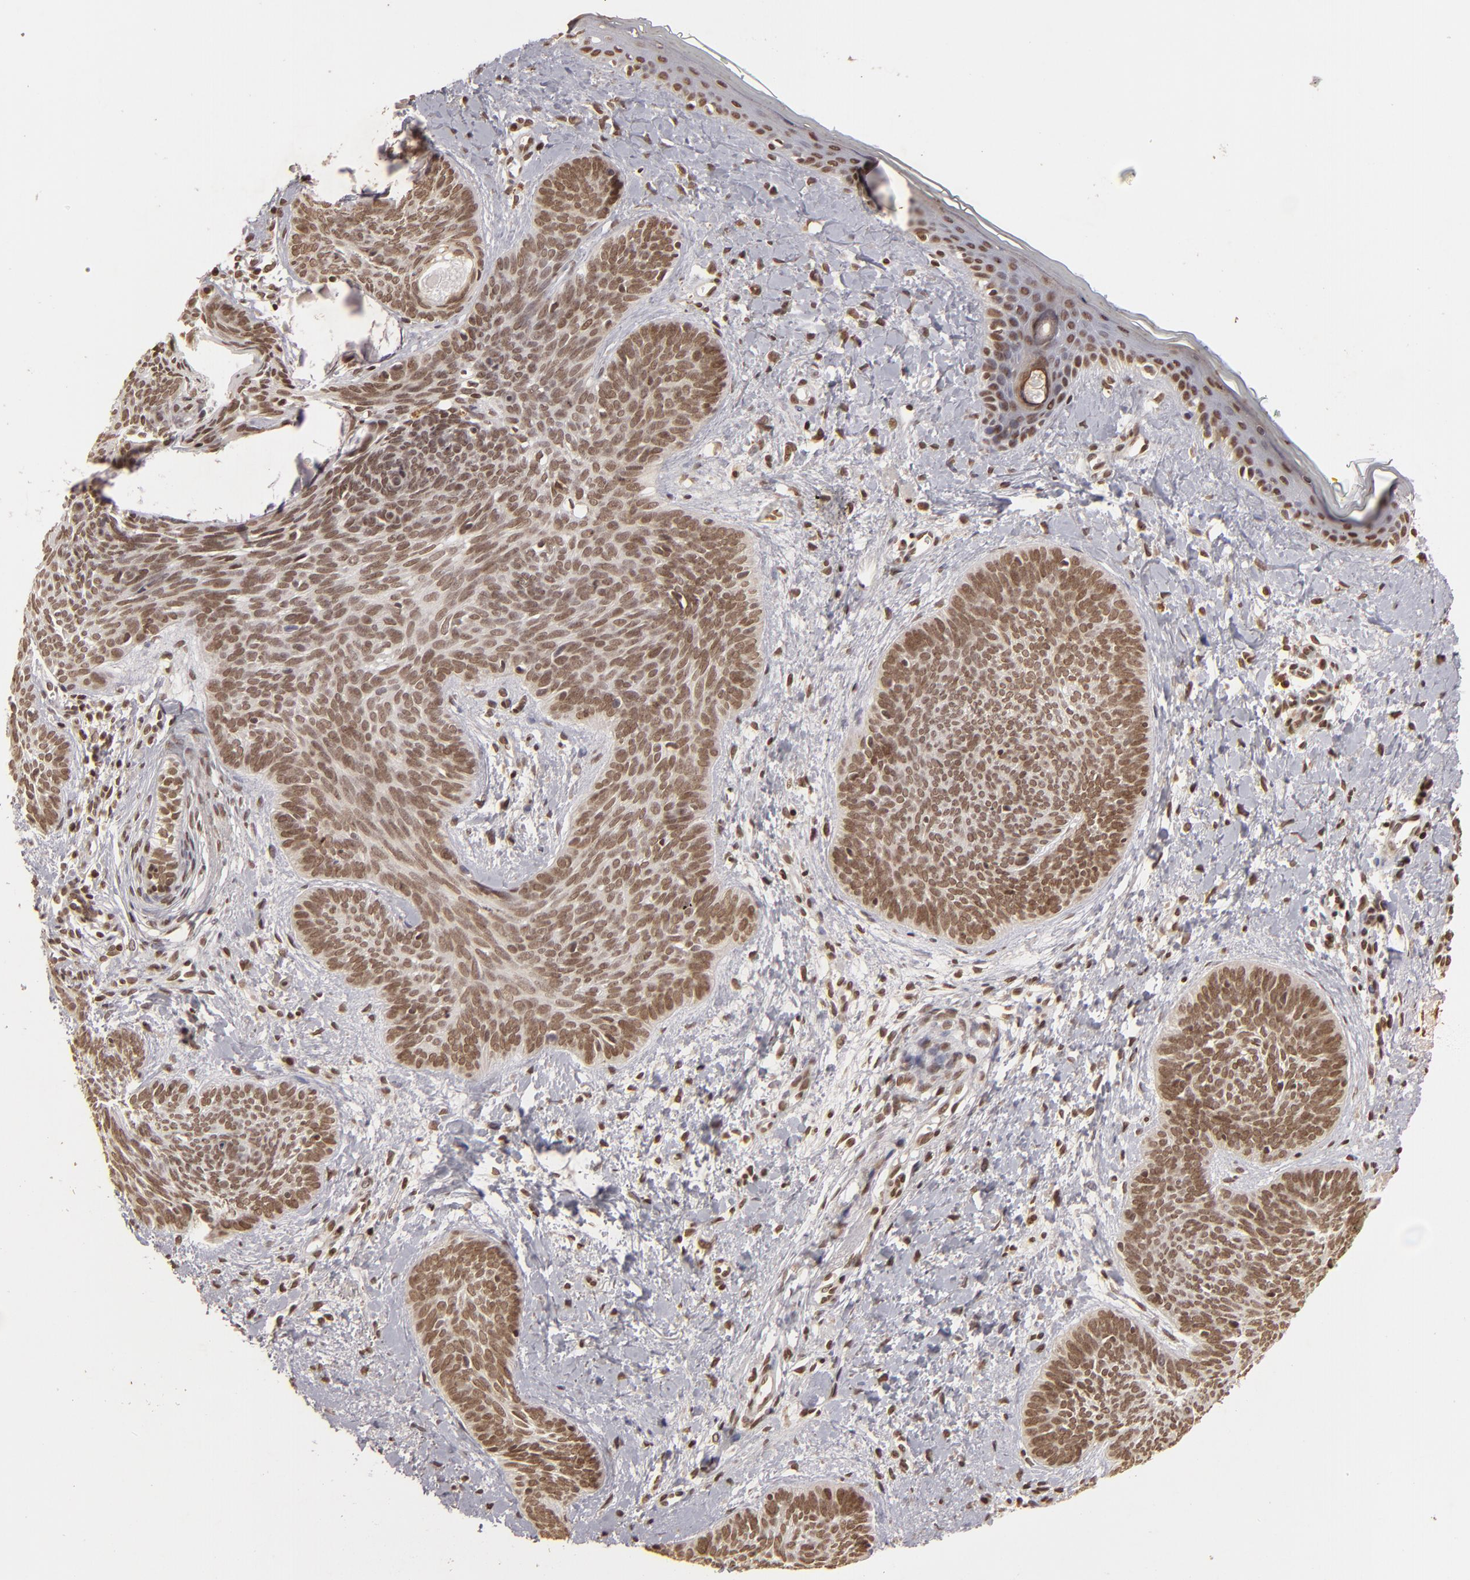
{"staining": {"intensity": "moderate", "quantity": ">75%", "location": "nuclear"}, "tissue": "skin cancer", "cell_type": "Tumor cells", "image_type": "cancer", "snomed": [{"axis": "morphology", "description": "Basal cell carcinoma"}, {"axis": "topography", "description": "Skin"}], "caption": "Skin cancer (basal cell carcinoma) was stained to show a protein in brown. There is medium levels of moderate nuclear expression in approximately >75% of tumor cells.", "gene": "CUL3", "patient": {"sex": "female", "age": 81}}